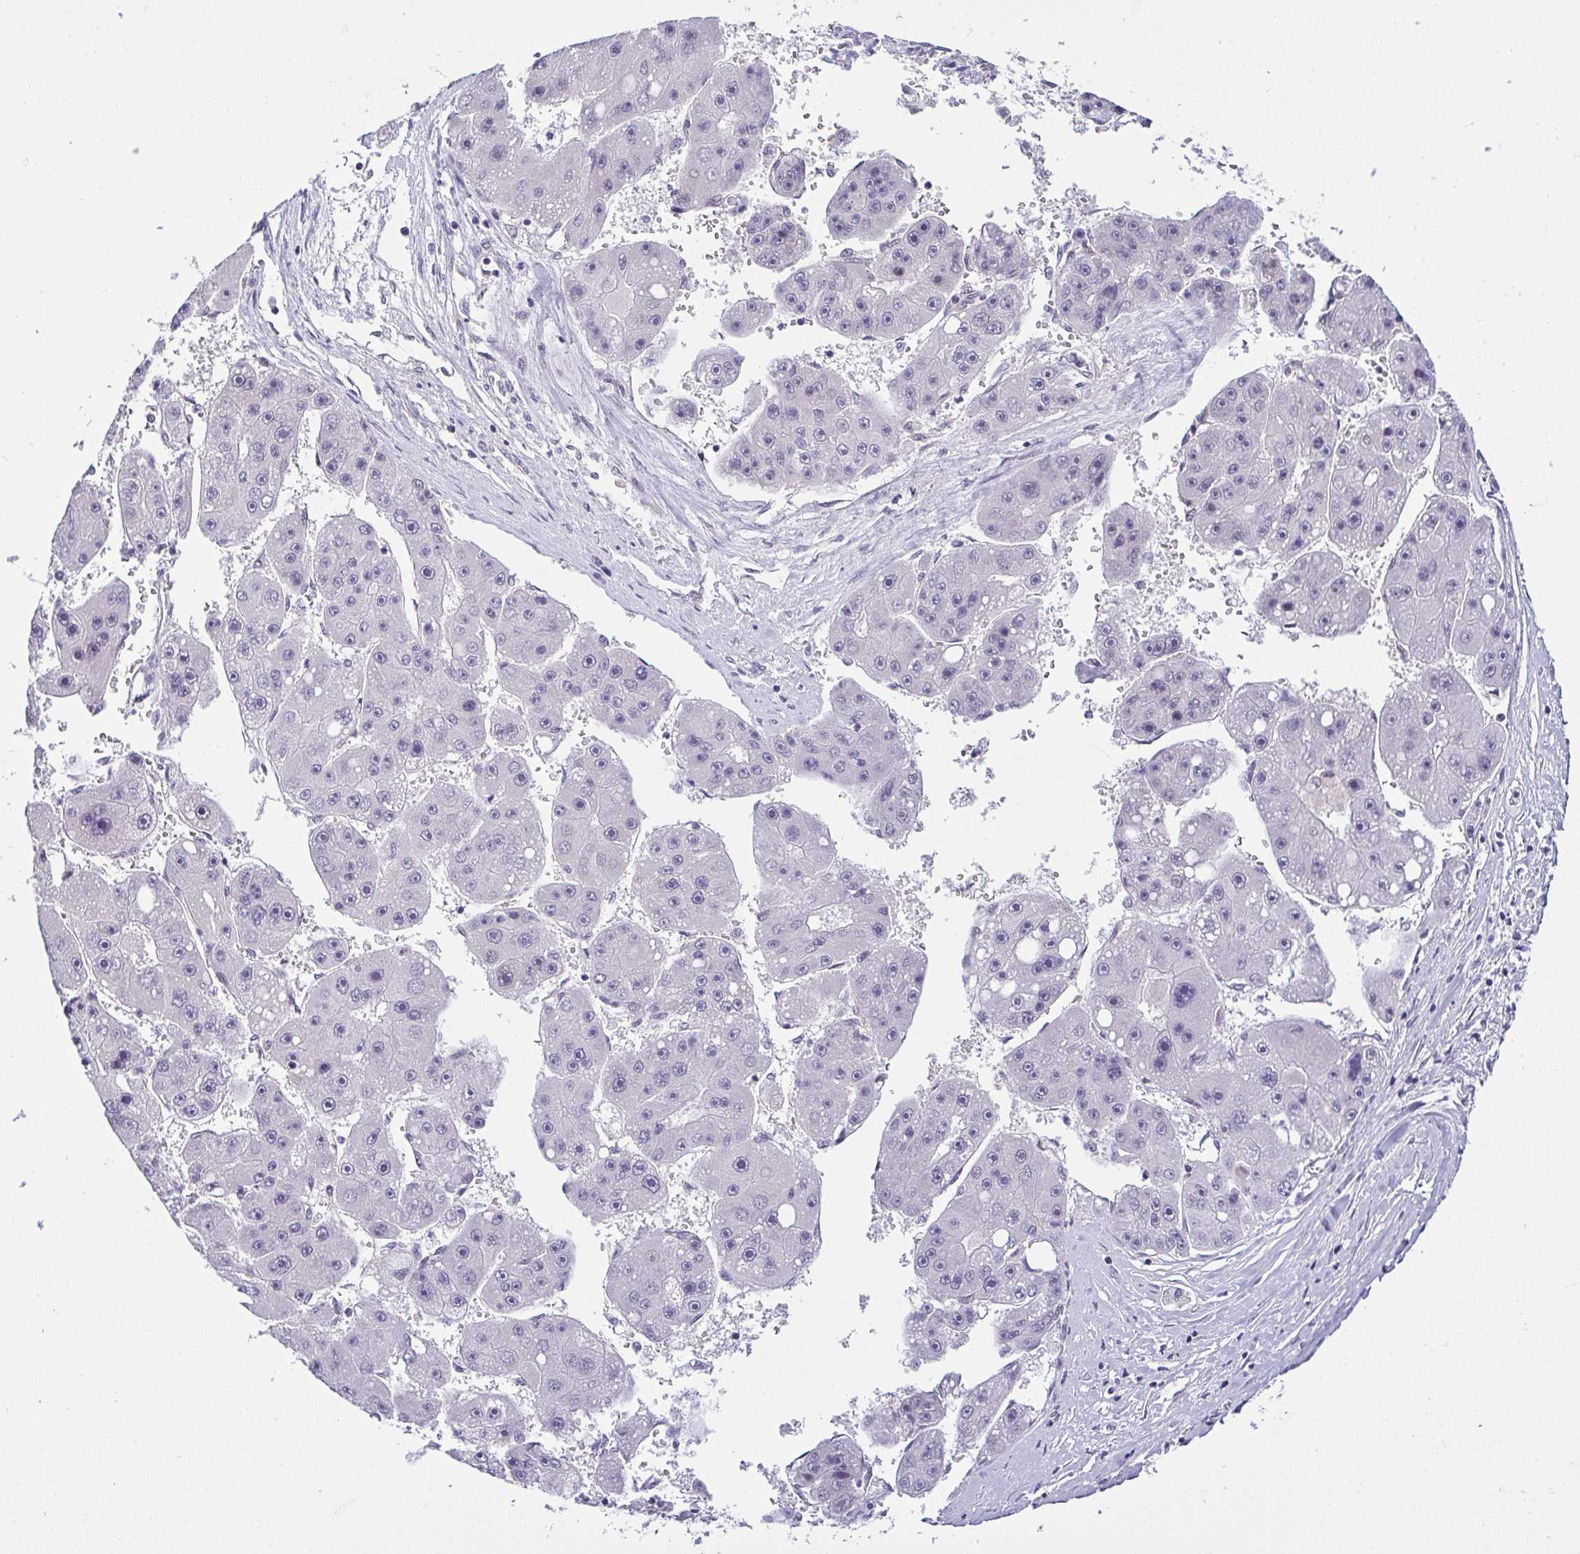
{"staining": {"intensity": "negative", "quantity": "none", "location": "none"}, "tissue": "liver cancer", "cell_type": "Tumor cells", "image_type": "cancer", "snomed": [{"axis": "morphology", "description": "Carcinoma, Hepatocellular, NOS"}, {"axis": "topography", "description": "Liver"}], "caption": "A micrograph of human hepatocellular carcinoma (liver) is negative for staining in tumor cells. Nuclei are stained in blue.", "gene": "RBM3", "patient": {"sex": "female", "age": 61}}